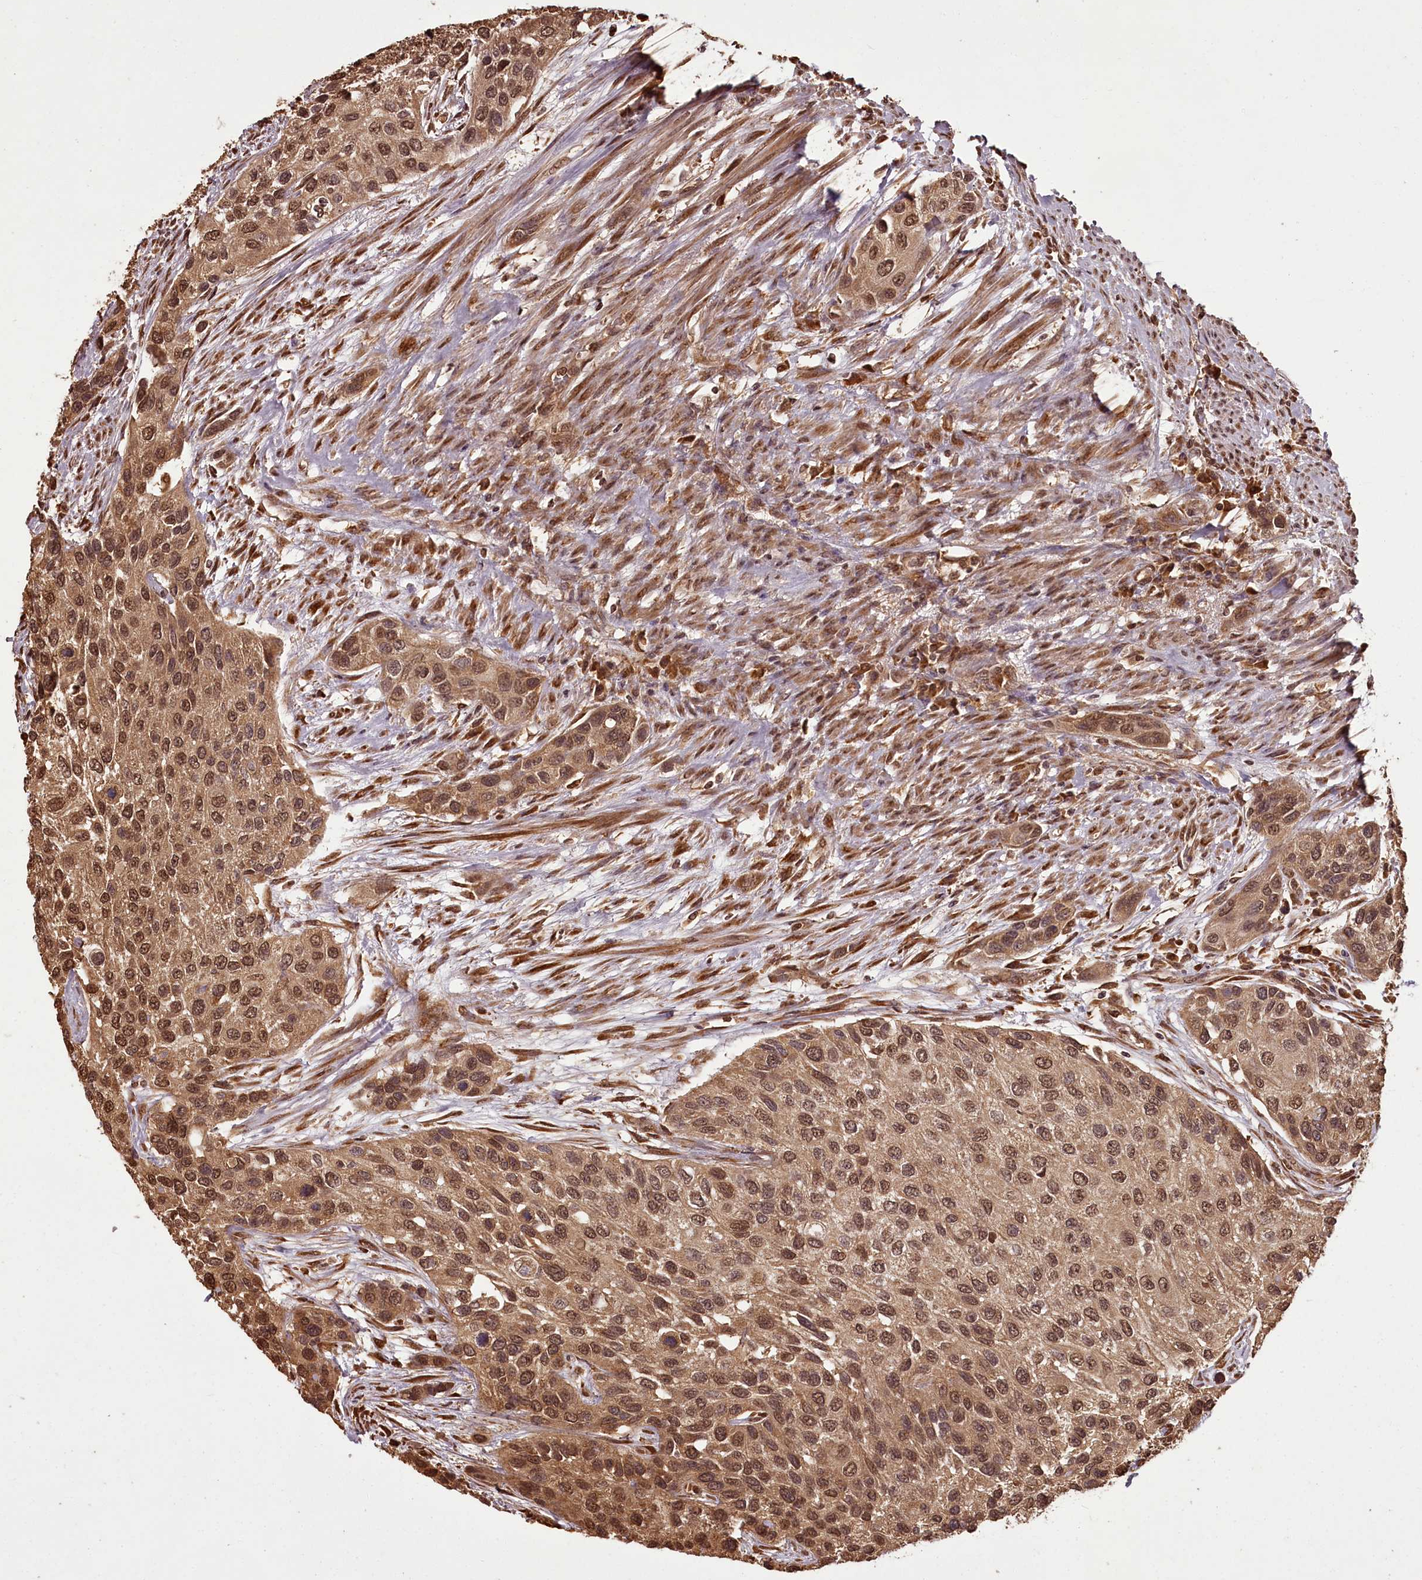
{"staining": {"intensity": "moderate", "quantity": ">75%", "location": "cytoplasmic/membranous,nuclear"}, "tissue": "urothelial cancer", "cell_type": "Tumor cells", "image_type": "cancer", "snomed": [{"axis": "morphology", "description": "Normal tissue, NOS"}, {"axis": "morphology", "description": "Urothelial carcinoma, High grade"}, {"axis": "topography", "description": "Vascular tissue"}, {"axis": "topography", "description": "Urinary bladder"}], "caption": "Human urothelial cancer stained with a protein marker displays moderate staining in tumor cells.", "gene": "NPRL2", "patient": {"sex": "female", "age": 56}}